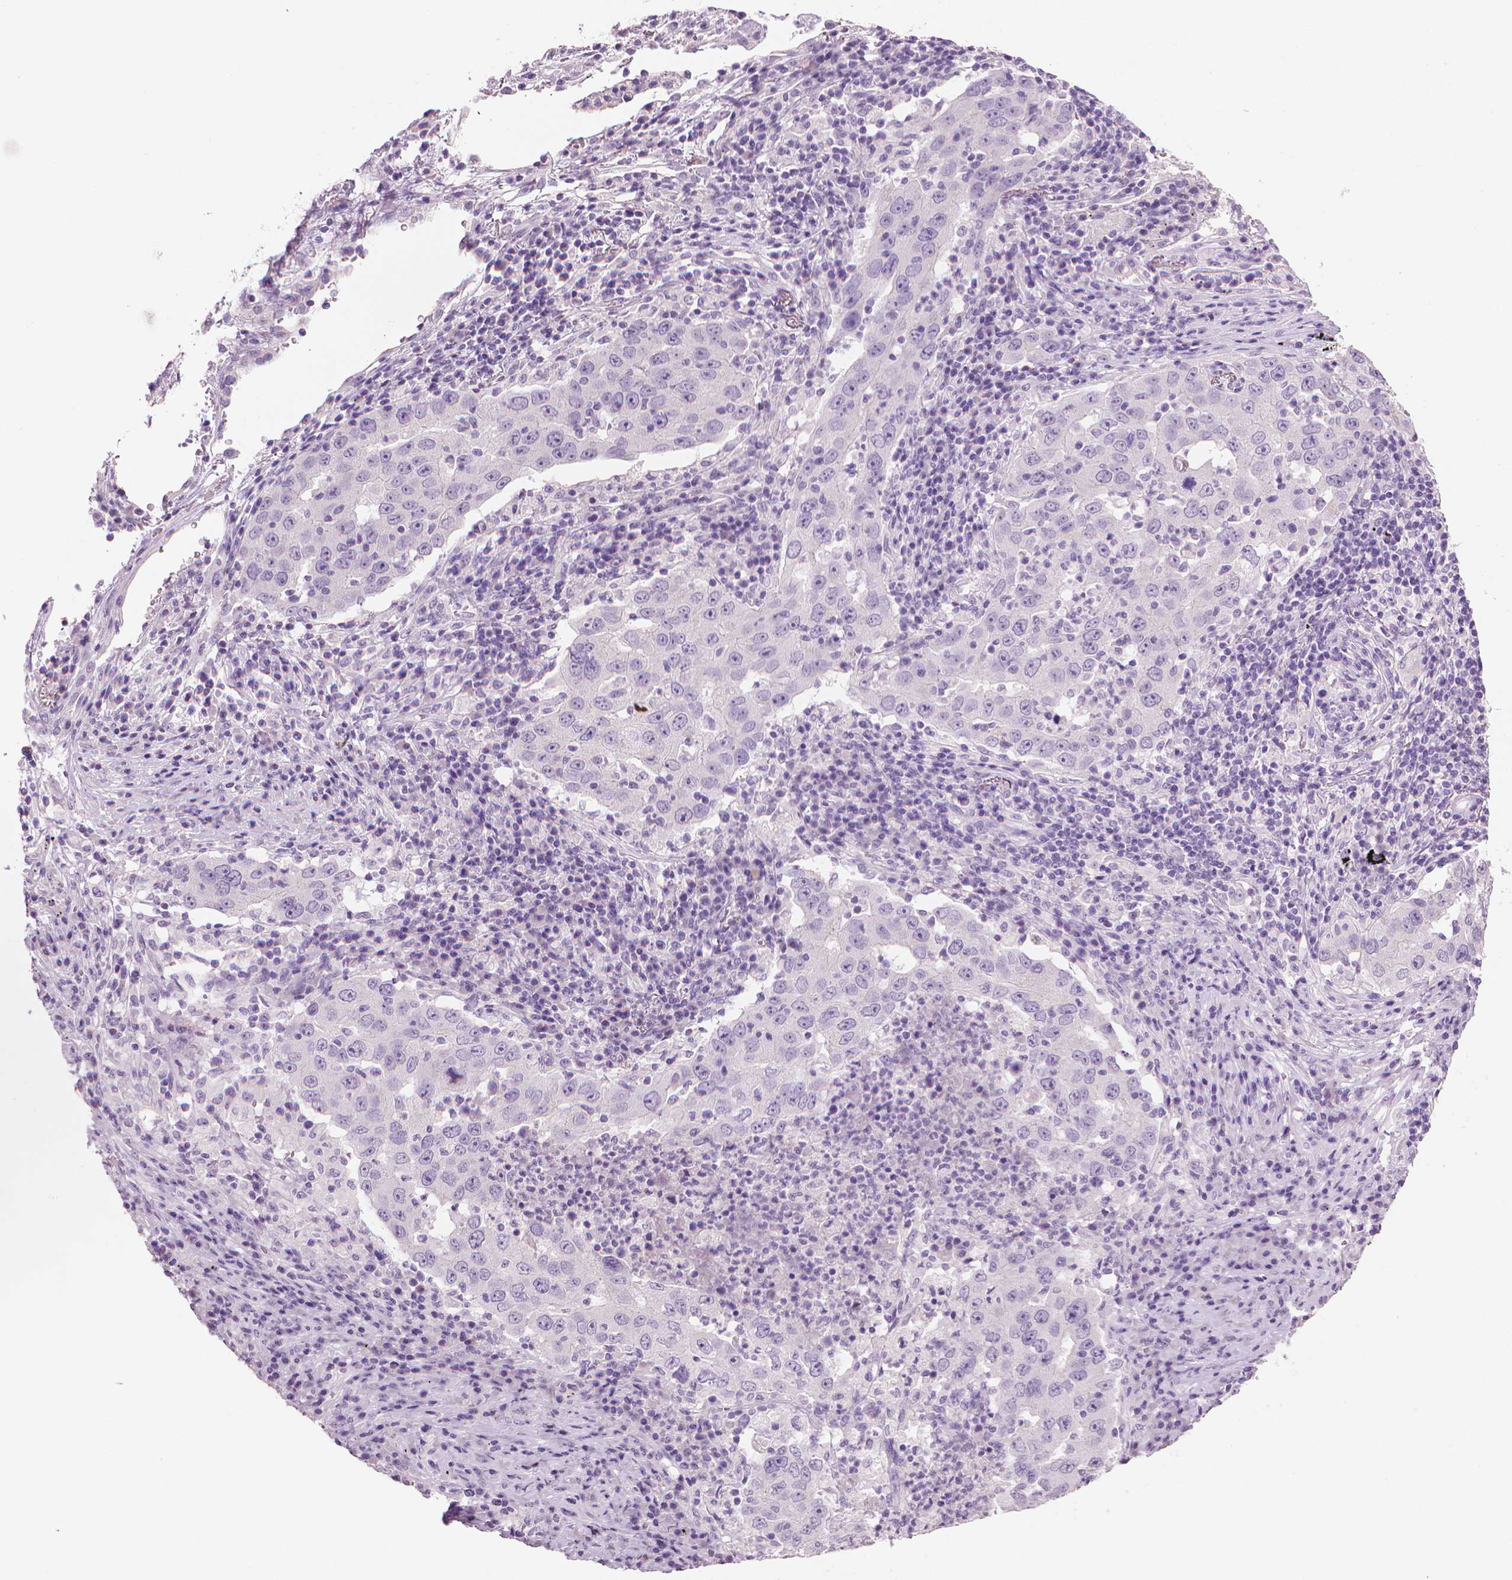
{"staining": {"intensity": "negative", "quantity": "none", "location": "none"}, "tissue": "lung cancer", "cell_type": "Tumor cells", "image_type": "cancer", "snomed": [{"axis": "morphology", "description": "Adenocarcinoma, NOS"}, {"axis": "topography", "description": "Lung"}], "caption": "Protein analysis of adenocarcinoma (lung) demonstrates no significant staining in tumor cells.", "gene": "MLANA", "patient": {"sex": "male", "age": 73}}